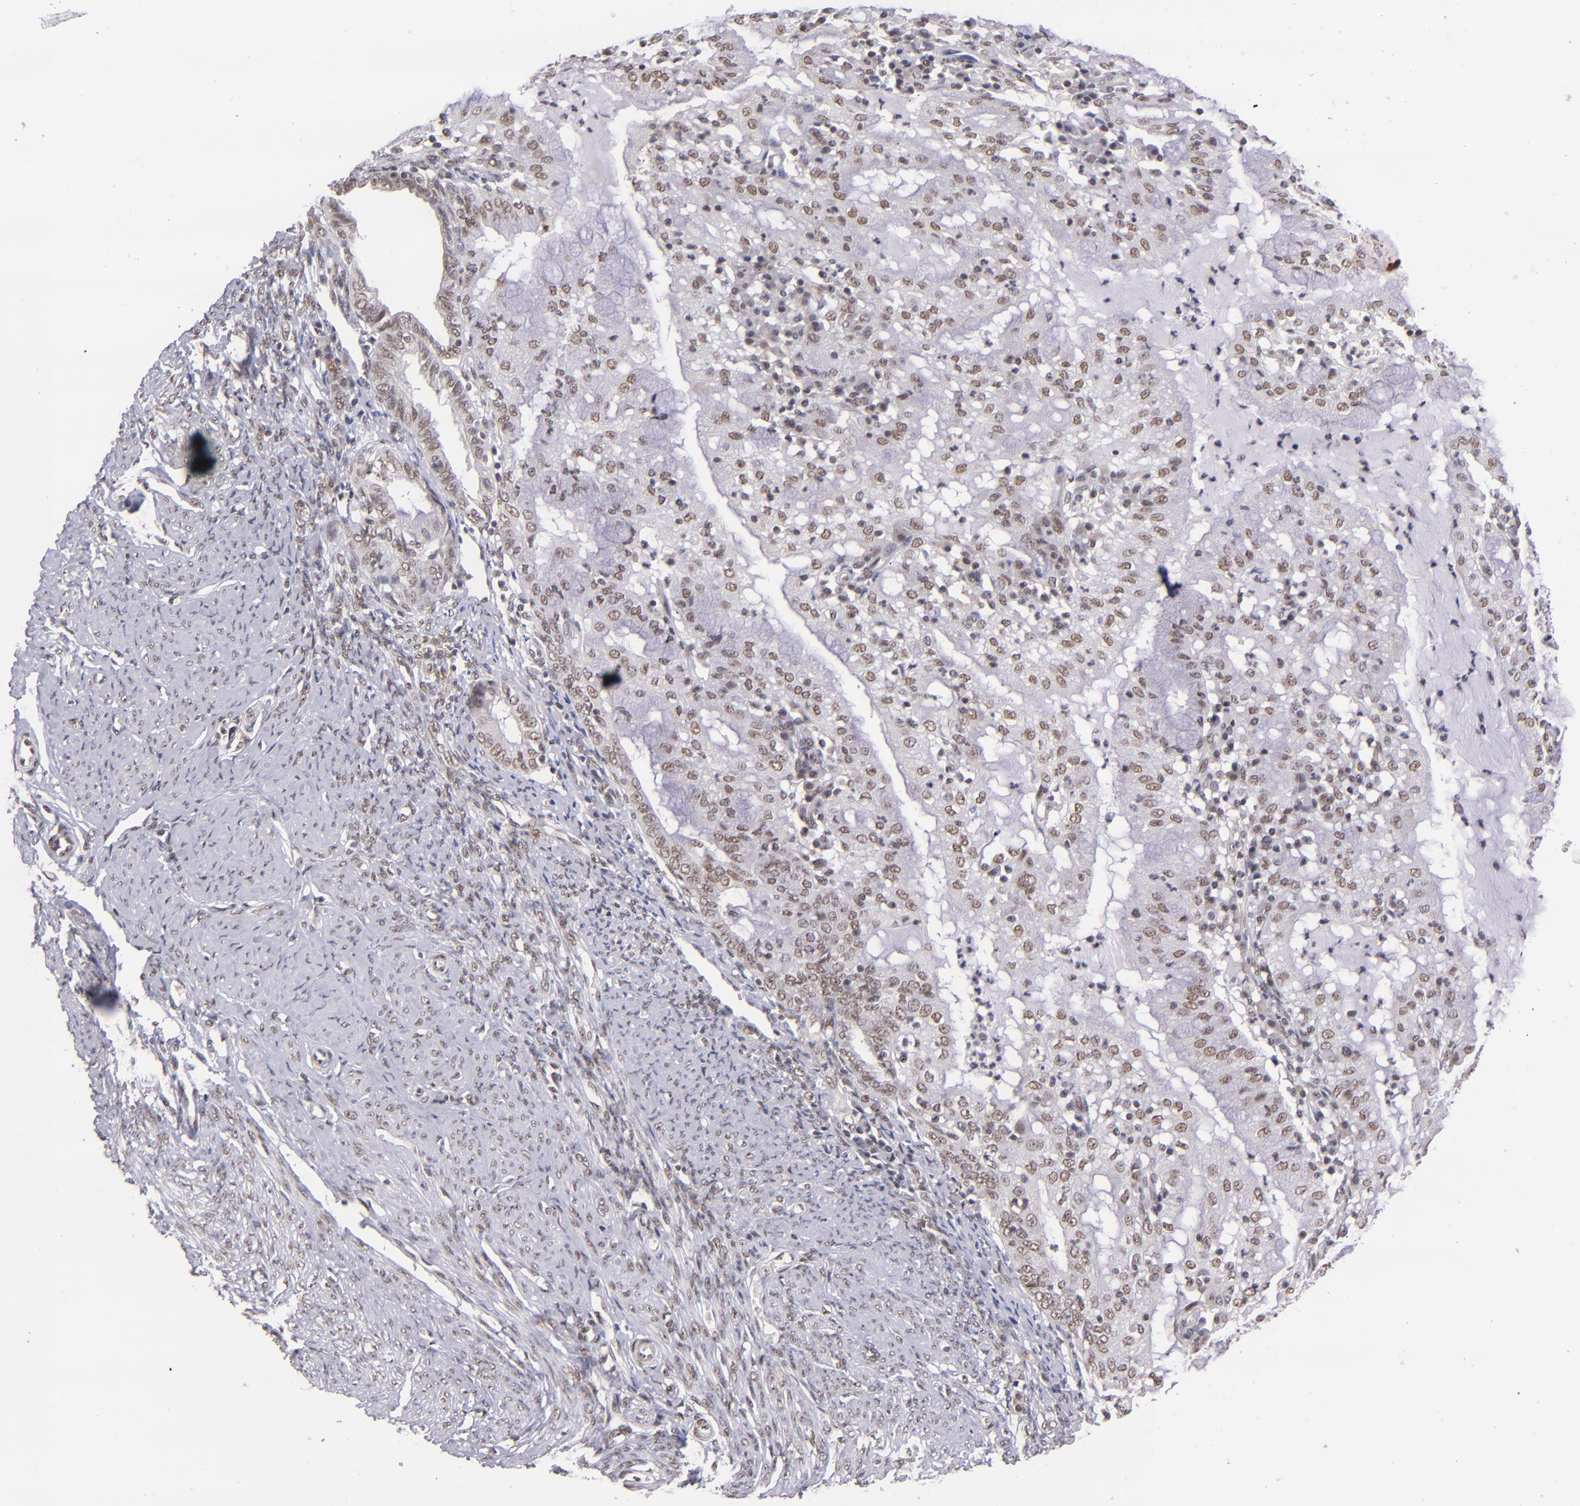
{"staining": {"intensity": "weak", "quantity": ">75%", "location": "nuclear"}, "tissue": "endometrial cancer", "cell_type": "Tumor cells", "image_type": "cancer", "snomed": [{"axis": "morphology", "description": "Adenocarcinoma, NOS"}, {"axis": "topography", "description": "Endometrium"}], "caption": "Weak nuclear positivity is identified in about >75% of tumor cells in endometrial cancer. Using DAB (brown) and hematoxylin (blue) stains, captured at high magnification using brightfield microscopy.", "gene": "ZNF148", "patient": {"sex": "female", "age": 63}}